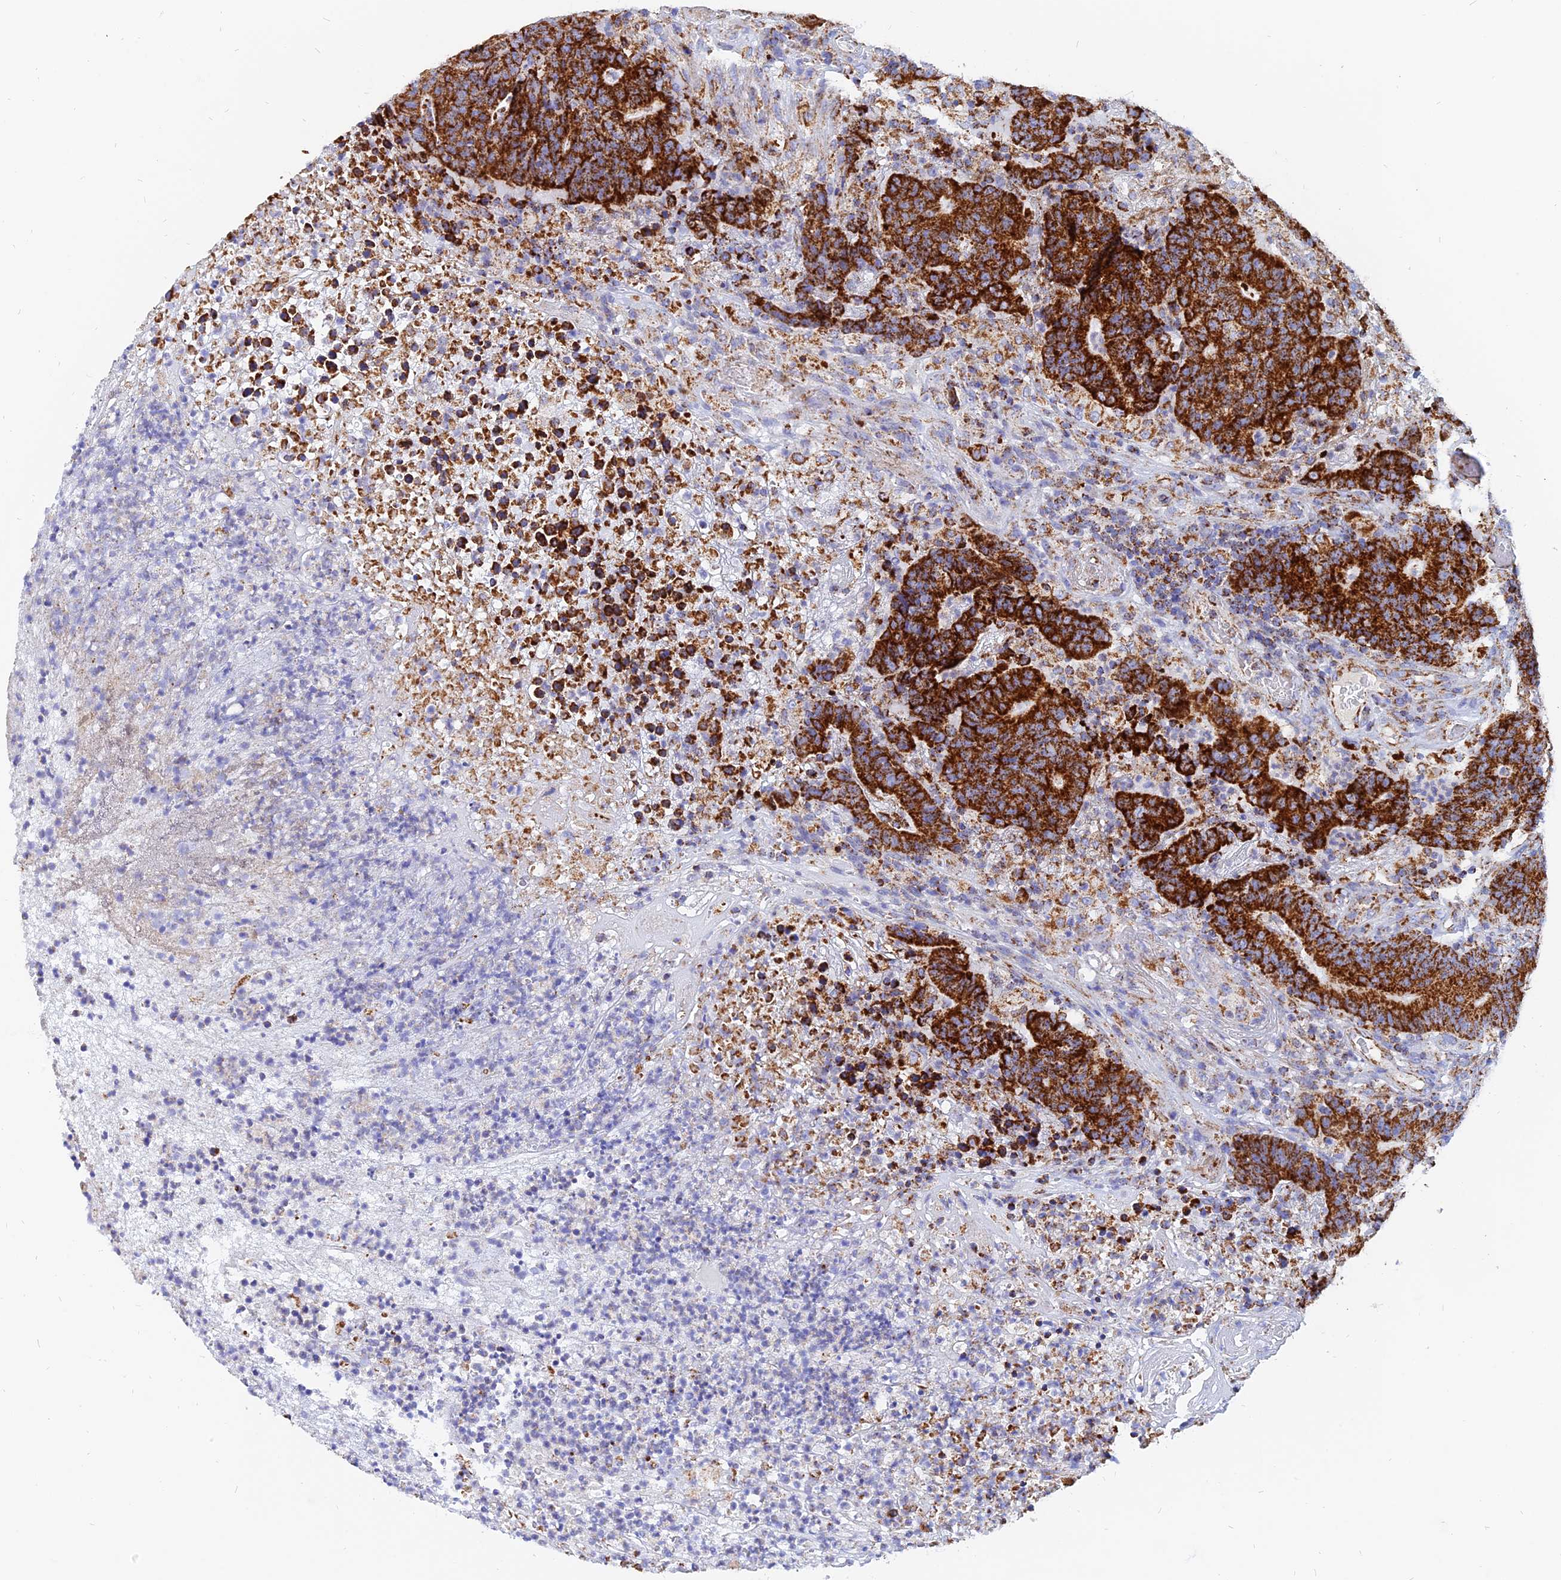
{"staining": {"intensity": "strong", "quantity": ">75%", "location": "cytoplasmic/membranous"}, "tissue": "colorectal cancer", "cell_type": "Tumor cells", "image_type": "cancer", "snomed": [{"axis": "morphology", "description": "Normal tissue, NOS"}, {"axis": "morphology", "description": "Adenocarcinoma, NOS"}, {"axis": "topography", "description": "Colon"}], "caption": "Immunohistochemical staining of colorectal adenocarcinoma demonstrates high levels of strong cytoplasmic/membranous expression in approximately >75% of tumor cells.", "gene": "NDUFB6", "patient": {"sex": "female", "age": 75}}